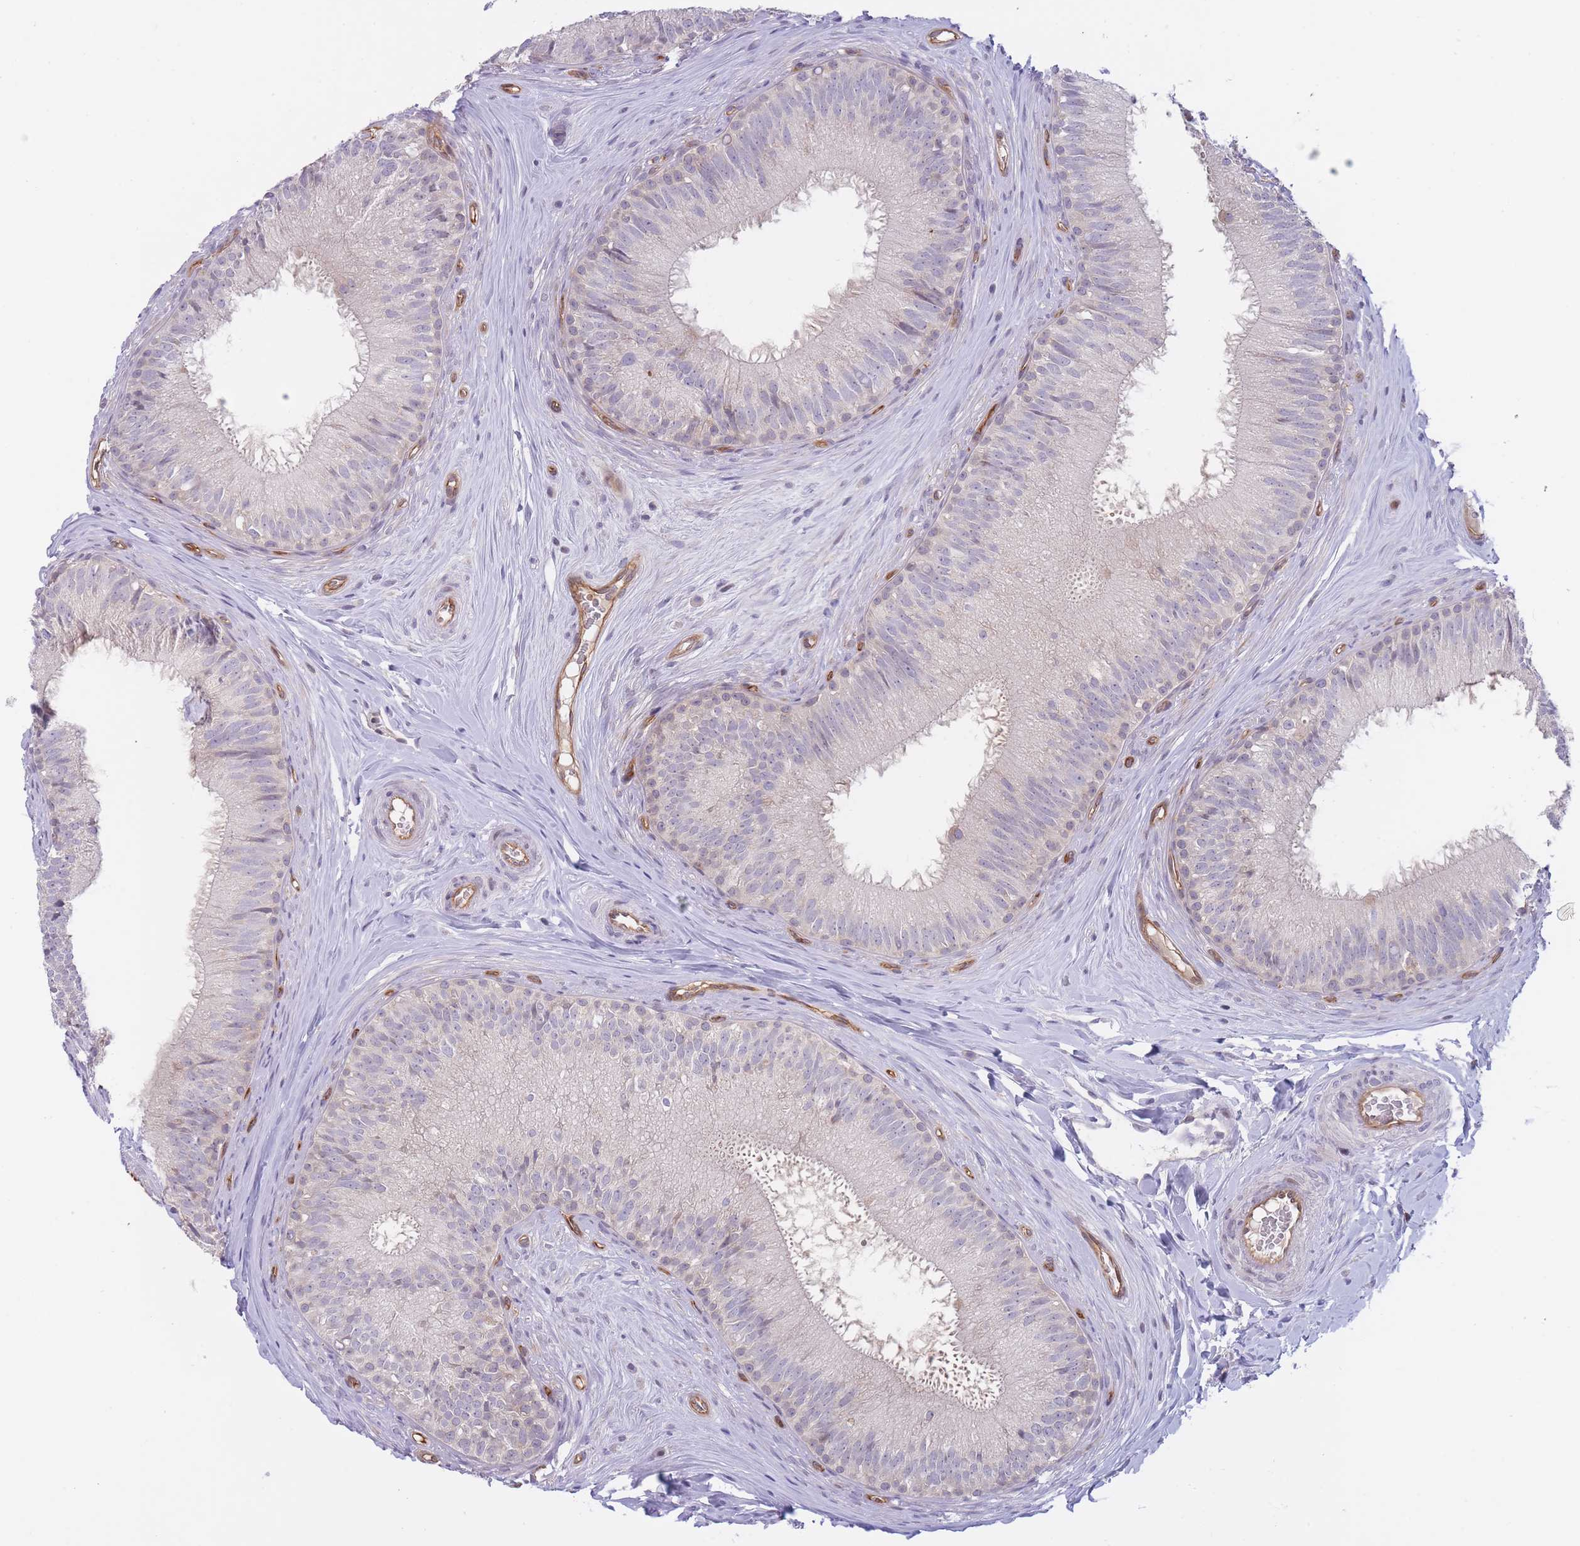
{"staining": {"intensity": "weak", "quantity": "<25%", "location": "cytoplasmic/membranous"}, "tissue": "epididymis", "cell_type": "Glandular cells", "image_type": "normal", "snomed": [{"axis": "morphology", "description": "Normal tissue, NOS"}, {"axis": "topography", "description": "Epididymis"}], "caption": "Glandular cells are negative for brown protein staining in unremarkable epididymis. (DAB (3,3'-diaminobenzidine) immunohistochemistry visualized using brightfield microscopy, high magnification).", "gene": "SLC35F5", "patient": {"sex": "male", "age": 34}}